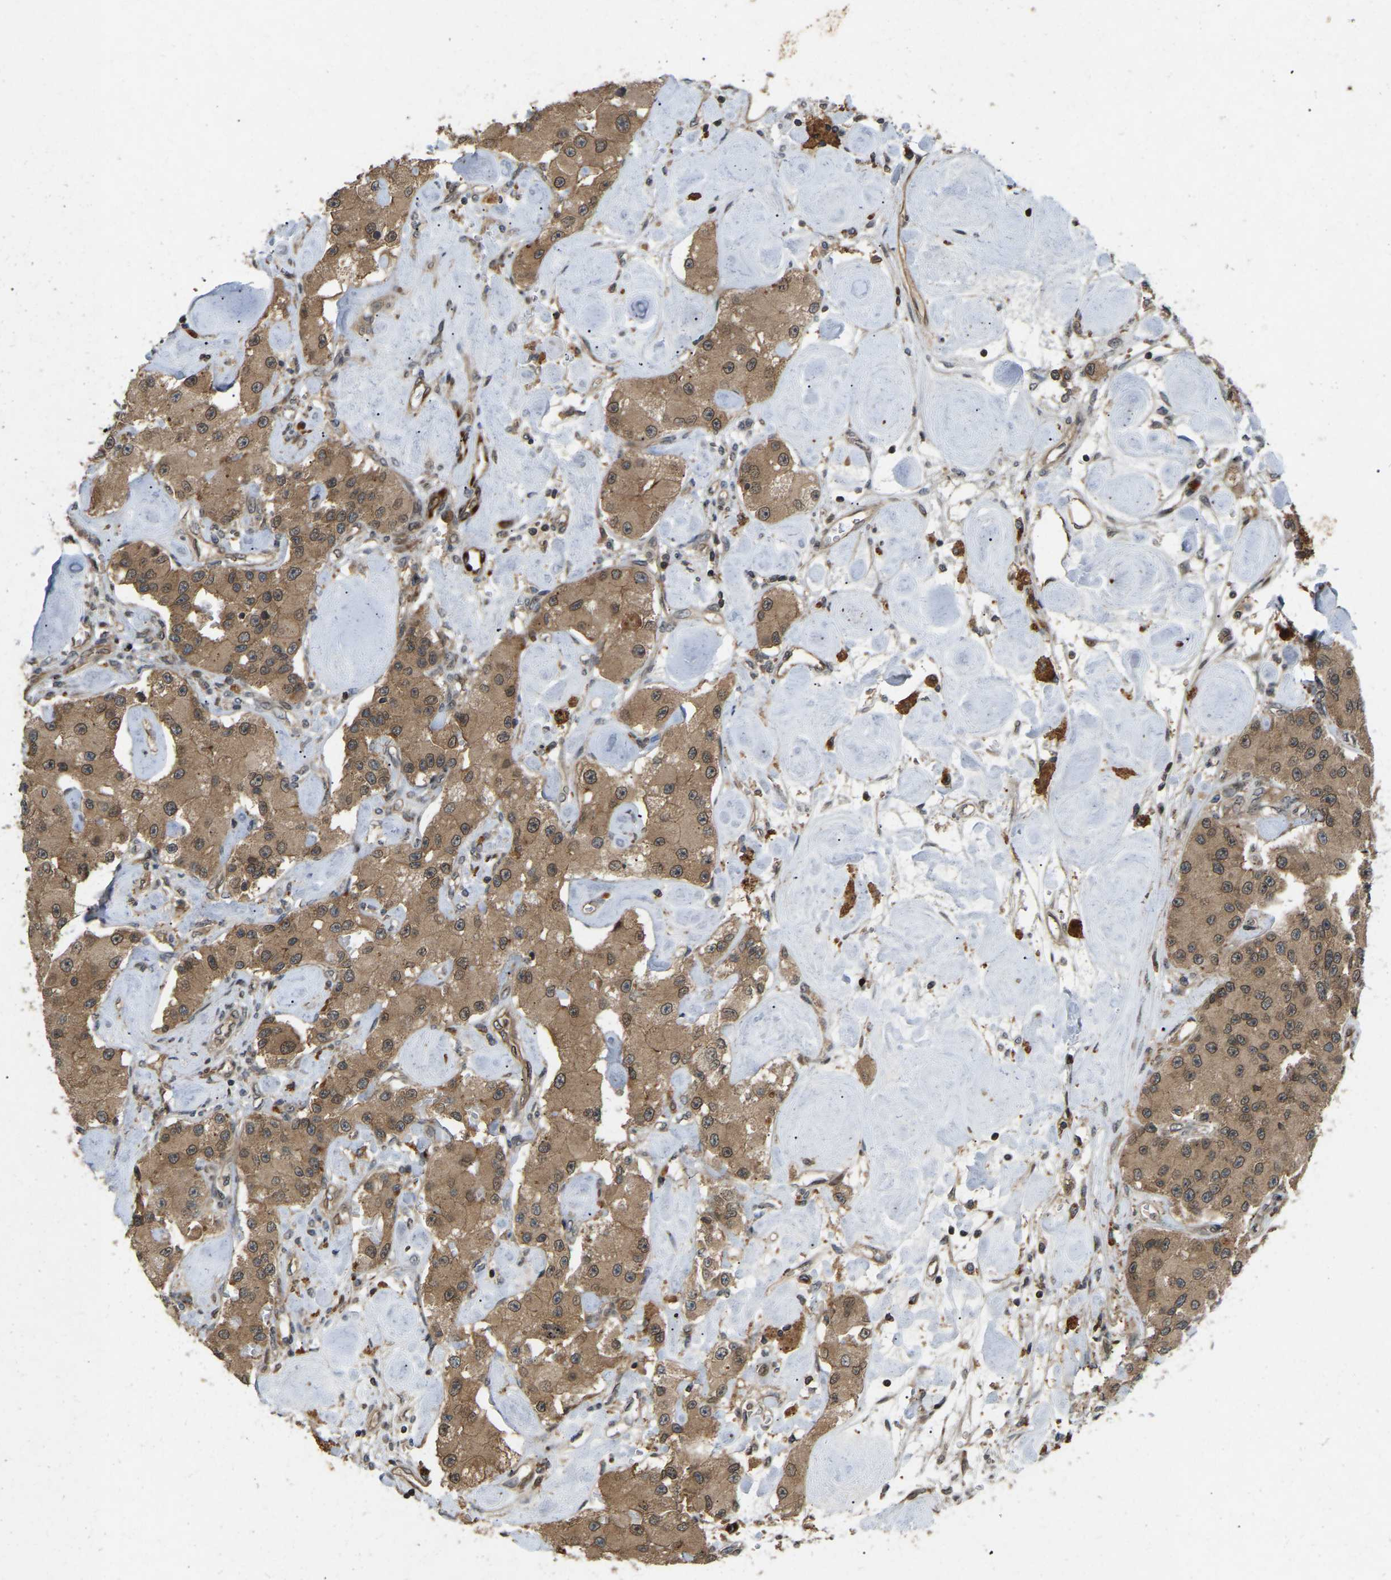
{"staining": {"intensity": "moderate", "quantity": ">75%", "location": "cytoplasmic/membranous,nuclear"}, "tissue": "carcinoid", "cell_type": "Tumor cells", "image_type": "cancer", "snomed": [{"axis": "morphology", "description": "Carcinoid, malignant, NOS"}, {"axis": "topography", "description": "Pancreas"}], "caption": "Malignant carcinoid stained for a protein (brown) reveals moderate cytoplasmic/membranous and nuclear positive expression in about >75% of tumor cells.", "gene": "KIAA1549", "patient": {"sex": "male", "age": 41}}